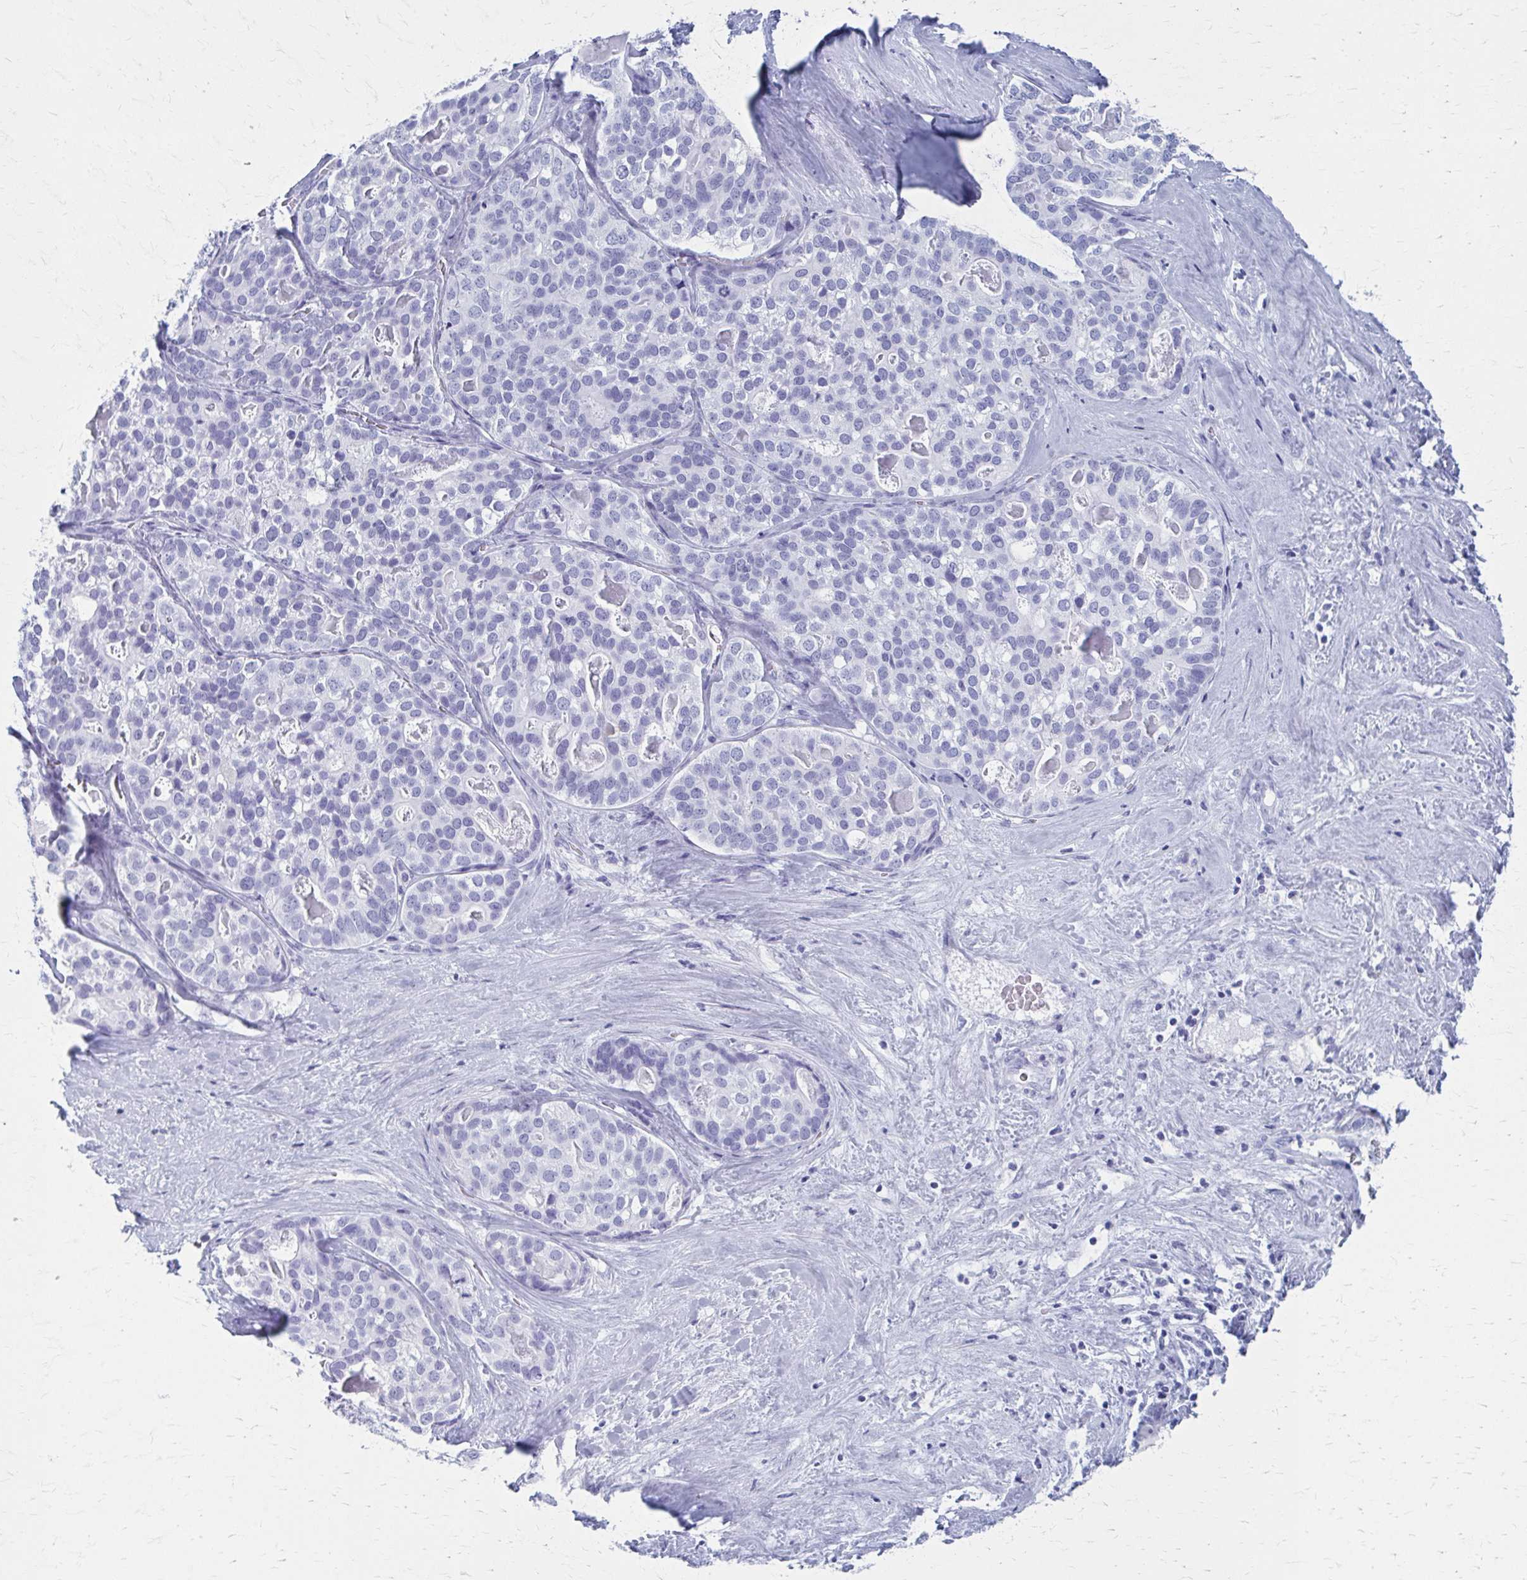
{"staining": {"intensity": "negative", "quantity": "none", "location": "none"}, "tissue": "liver cancer", "cell_type": "Tumor cells", "image_type": "cancer", "snomed": [{"axis": "morphology", "description": "Cholangiocarcinoma"}, {"axis": "topography", "description": "Liver"}], "caption": "The histopathology image displays no staining of tumor cells in liver cancer (cholangiocarcinoma). The staining is performed using DAB (3,3'-diaminobenzidine) brown chromogen with nuclei counter-stained in using hematoxylin.", "gene": "CELF5", "patient": {"sex": "male", "age": 56}}